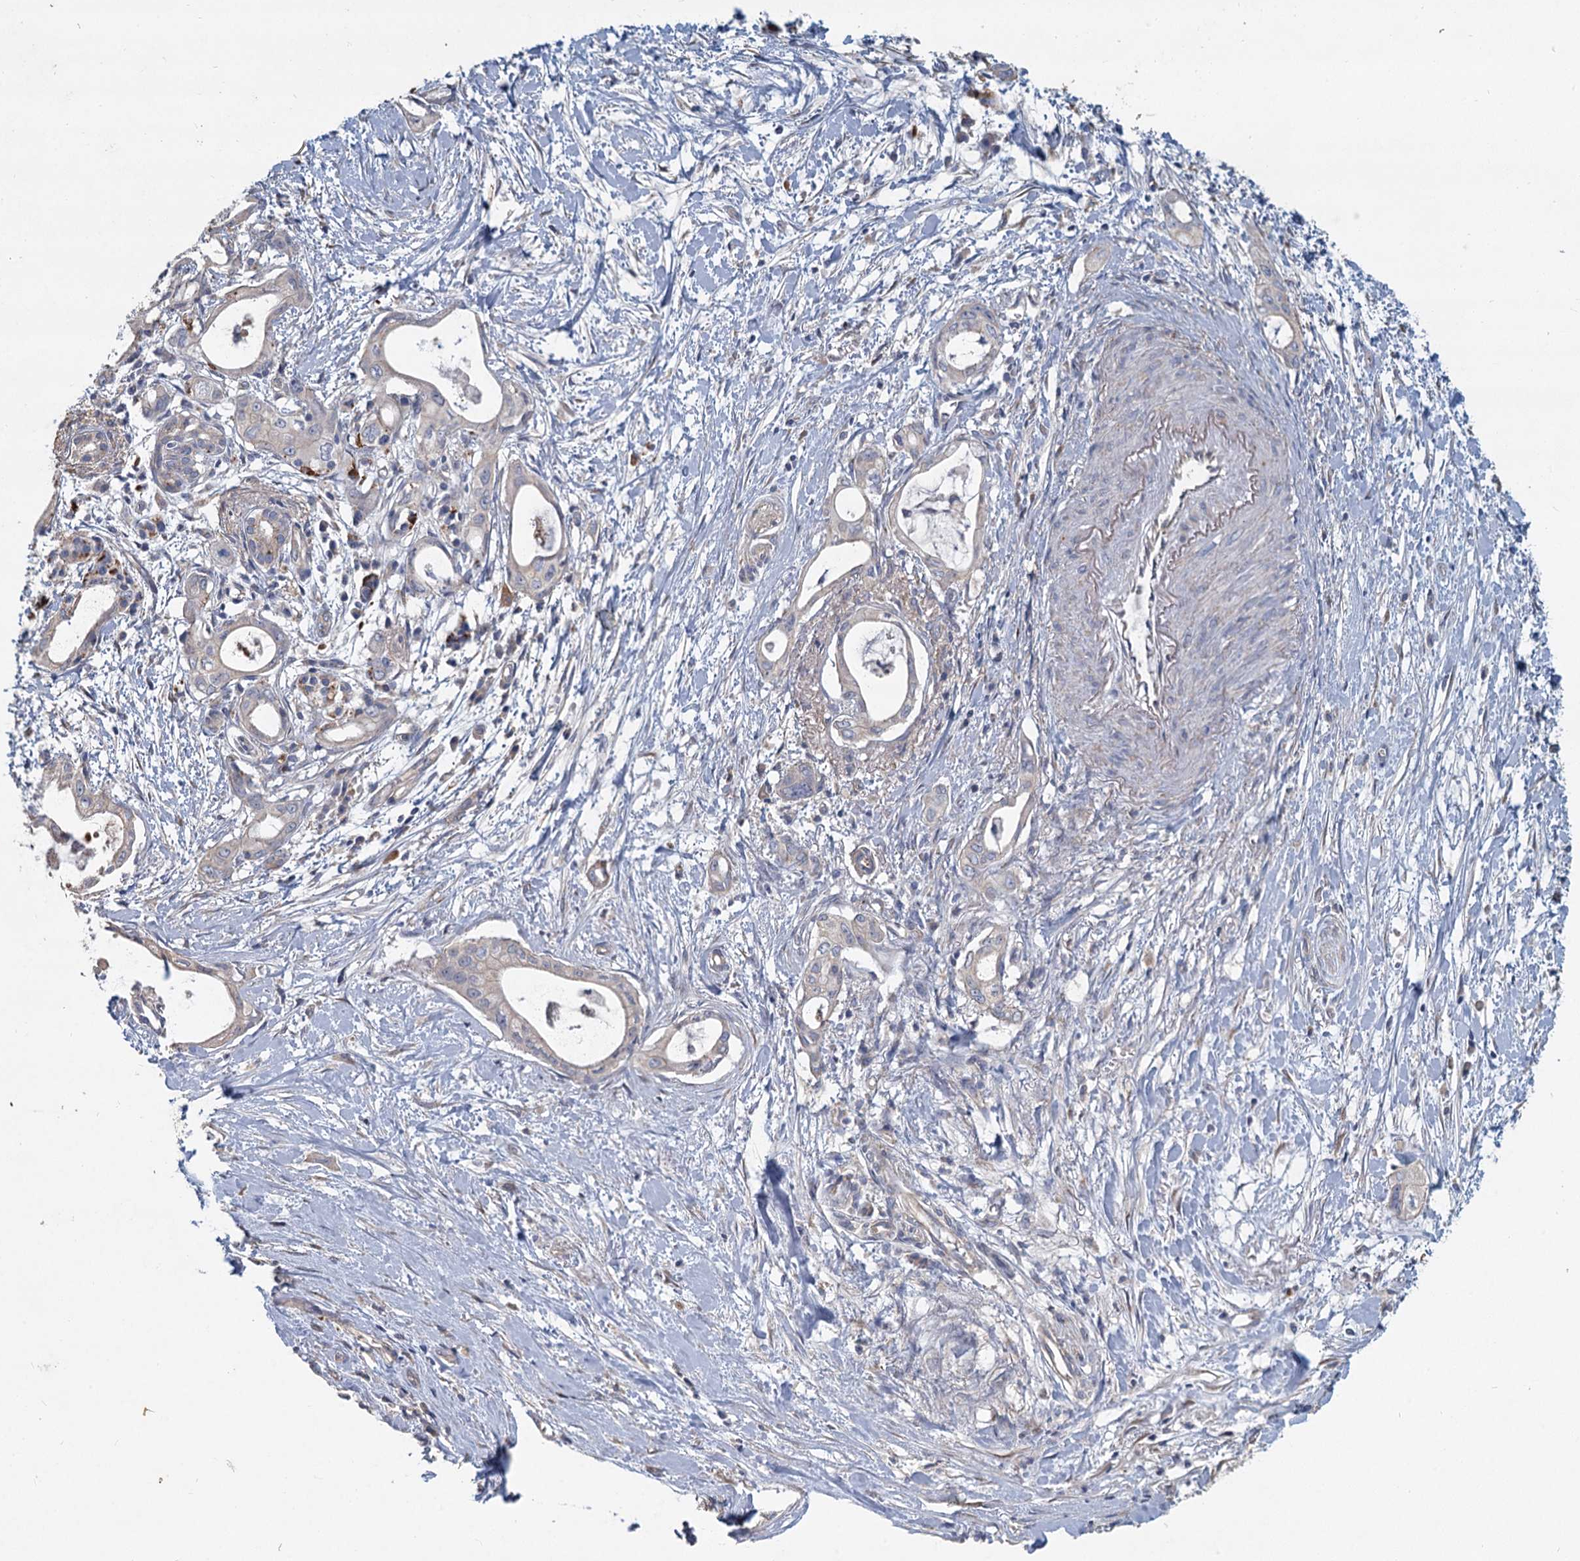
{"staining": {"intensity": "negative", "quantity": "none", "location": "none"}, "tissue": "pancreatic cancer", "cell_type": "Tumor cells", "image_type": "cancer", "snomed": [{"axis": "morphology", "description": "Adenocarcinoma, NOS"}, {"axis": "topography", "description": "Pancreas"}], "caption": "An immunohistochemistry photomicrograph of pancreatic cancer is shown. There is no staining in tumor cells of pancreatic cancer.", "gene": "HES2", "patient": {"sex": "male", "age": 72}}